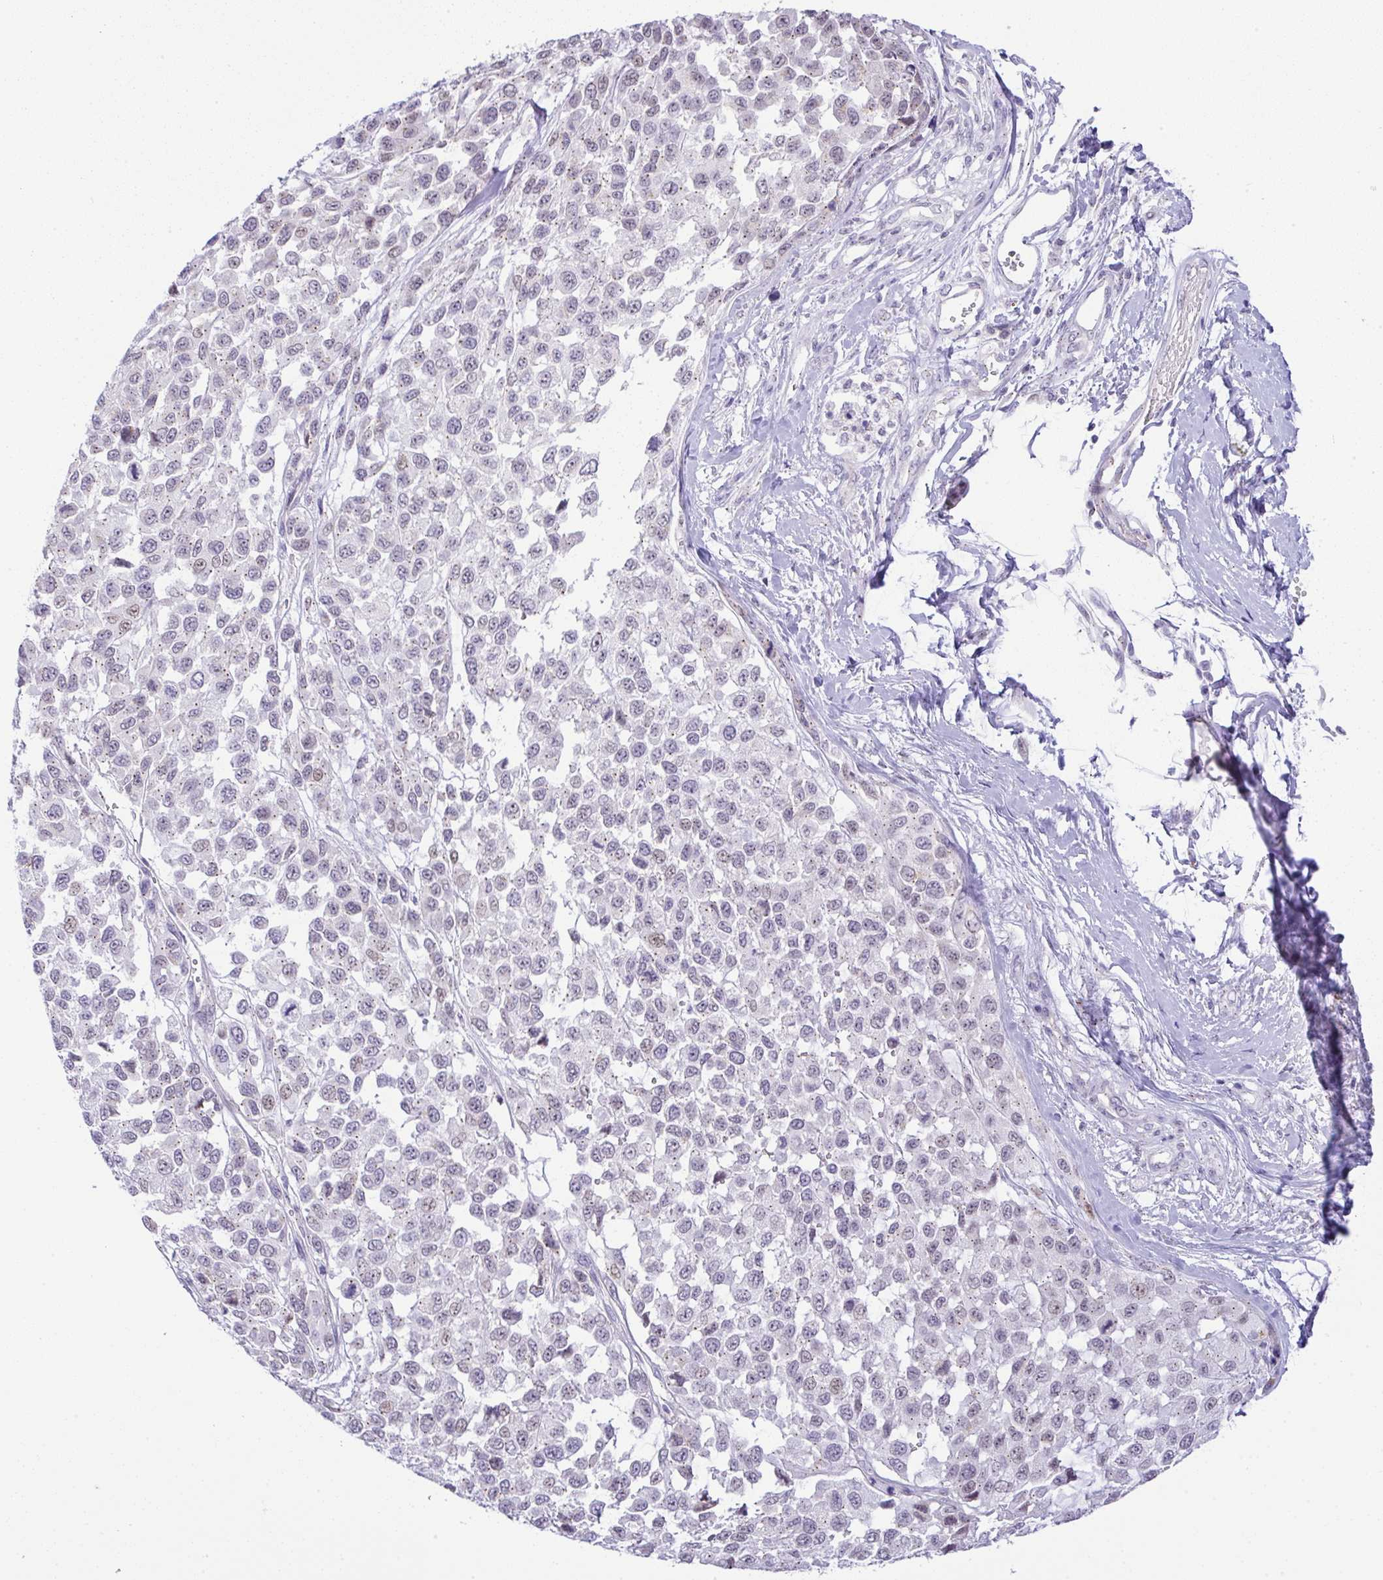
{"staining": {"intensity": "weak", "quantity": "25%-75%", "location": "cytoplasmic/membranous,nuclear"}, "tissue": "melanoma", "cell_type": "Tumor cells", "image_type": "cancer", "snomed": [{"axis": "morphology", "description": "Malignant melanoma, NOS"}, {"axis": "topography", "description": "Skin"}], "caption": "Immunohistochemical staining of malignant melanoma demonstrates low levels of weak cytoplasmic/membranous and nuclear protein staining in about 25%-75% of tumor cells.", "gene": "FAM177A1", "patient": {"sex": "male", "age": 62}}